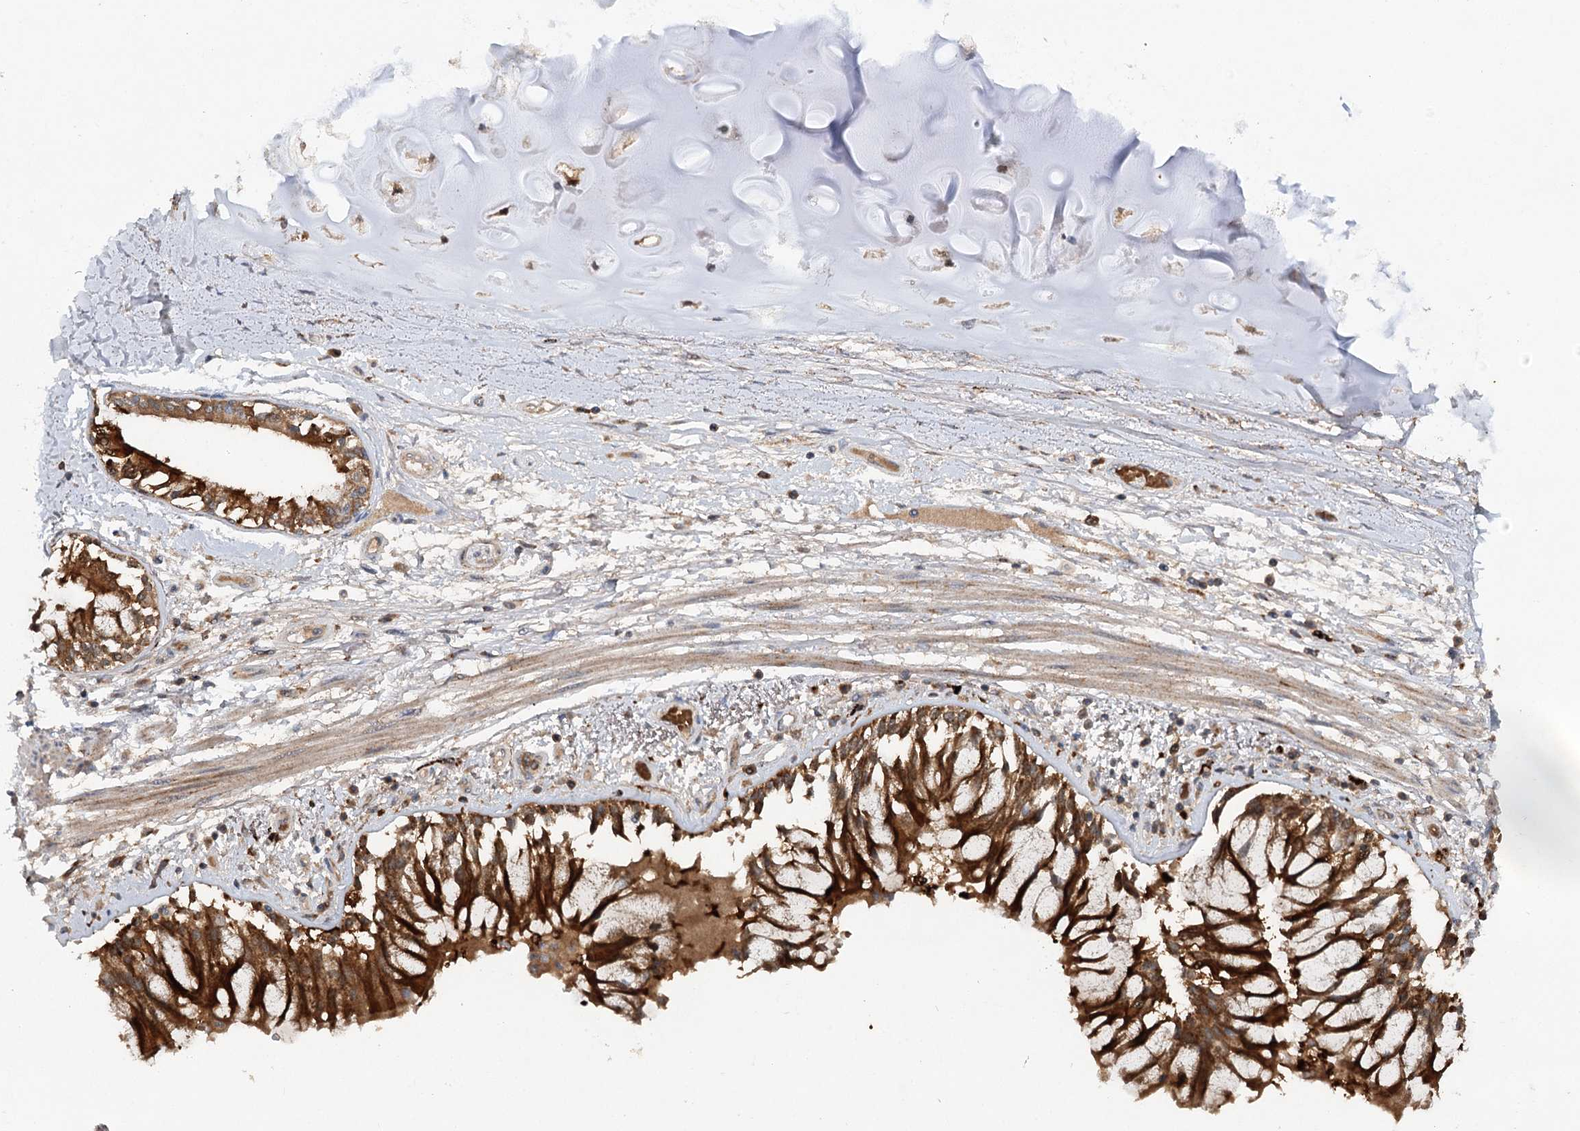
{"staining": {"intensity": "negative", "quantity": "none", "location": "none"}, "tissue": "adipose tissue", "cell_type": "Adipocytes", "image_type": "normal", "snomed": [{"axis": "morphology", "description": "Normal tissue, NOS"}, {"axis": "topography", "description": "Cartilage tissue"}, {"axis": "topography", "description": "Bronchus"}, {"axis": "topography", "description": "Lung"}, {"axis": "topography", "description": "Peripheral nerve tissue"}], "caption": "Adipocytes show no significant positivity in benign adipose tissue. Nuclei are stained in blue.", "gene": "PYROXD2", "patient": {"sex": "female", "age": 49}}